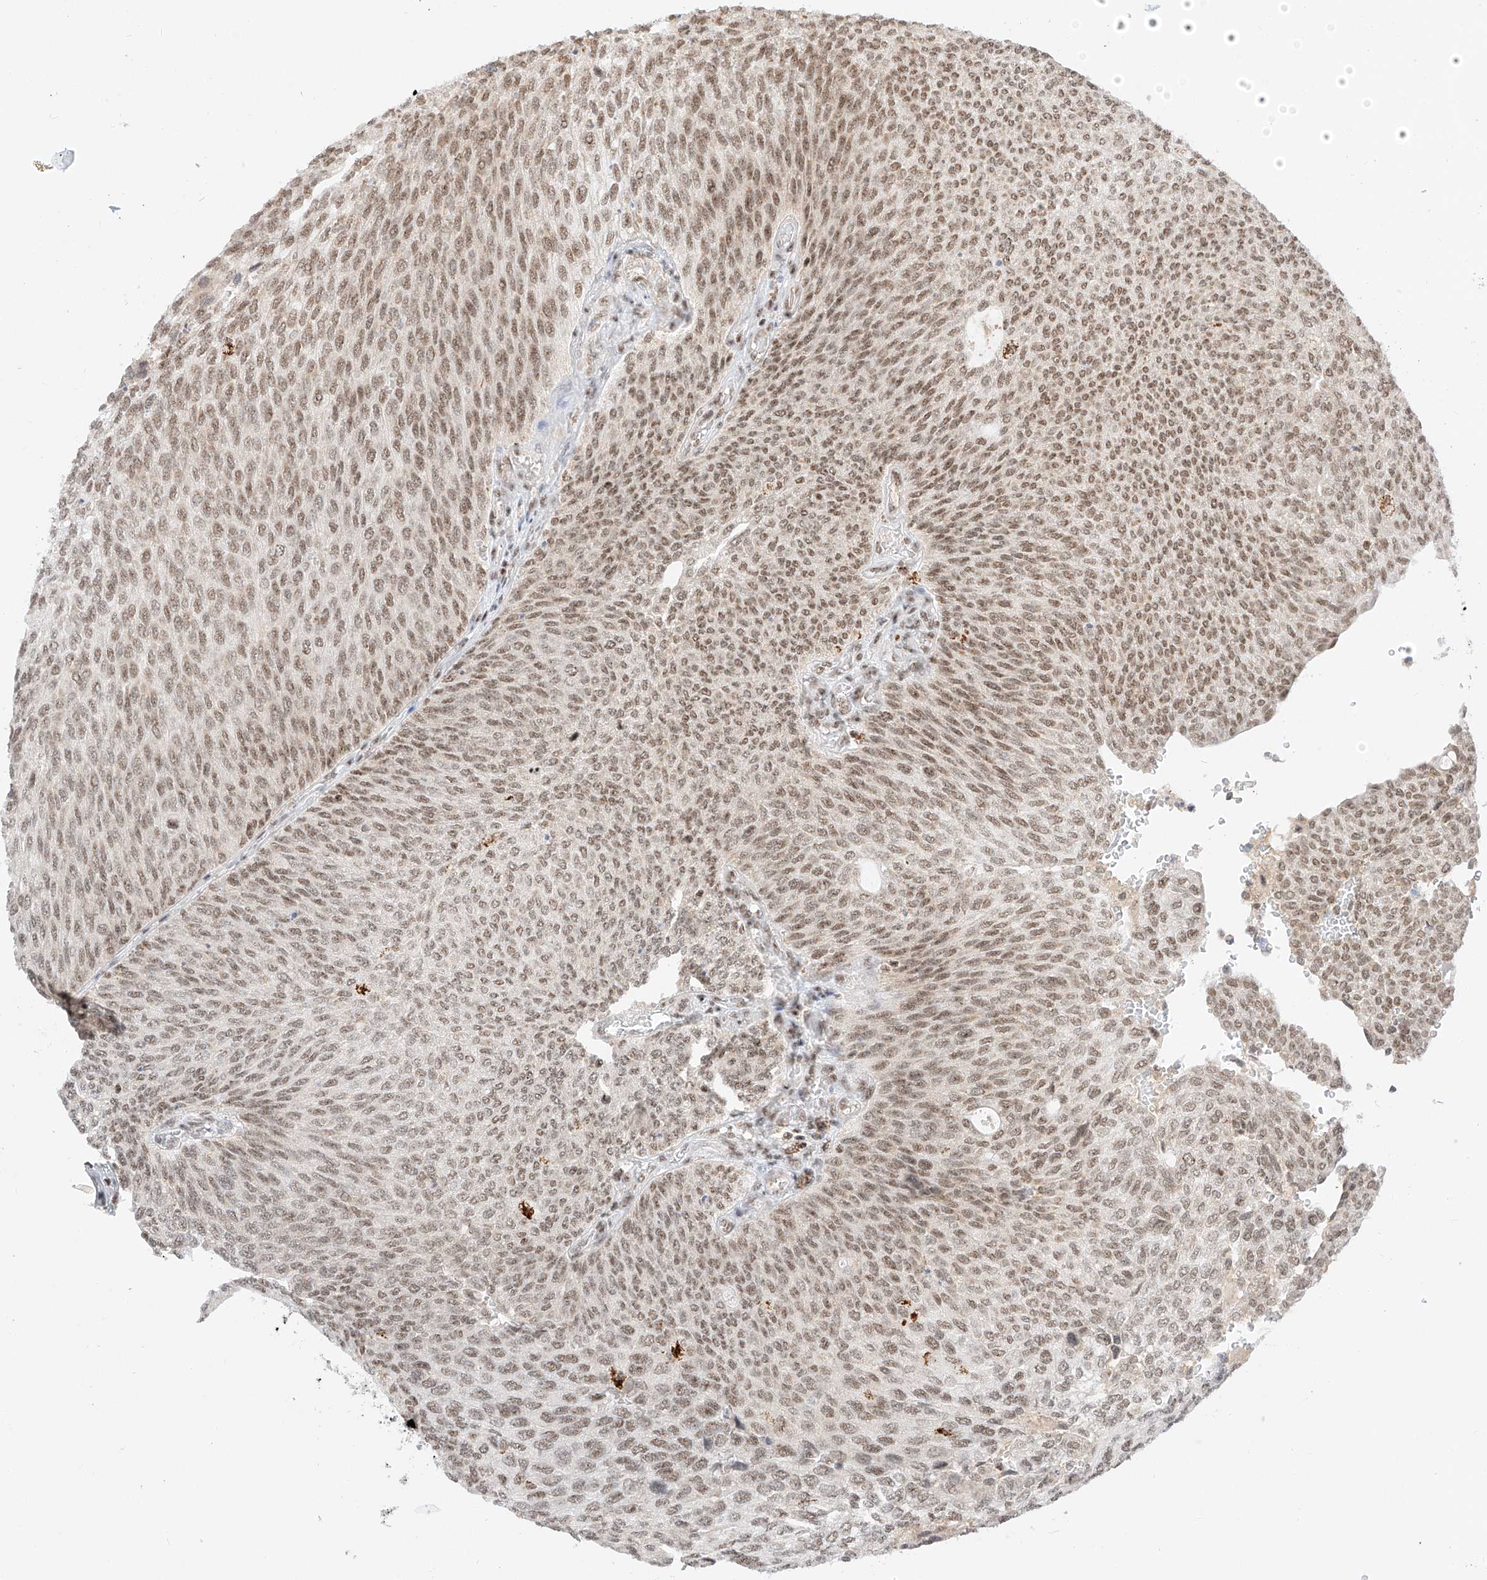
{"staining": {"intensity": "moderate", "quantity": ">75%", "location": "nuclear"}, "tissue": "urothelial cancer", "cell_type": "Tumor cells", "image_type": "cancer", "snomed": [{"axis": "morphology", "description": "Urothelial carcinoma, Low grade"}, {"axis": "topography", "description": "Urinary bladder"}], "caption": "Urothelial cancer stained with a protein marker reveals moderate staining in tumor cells.", "gene": "NRF1", "patient": {"sex": "female", "age": 79}}